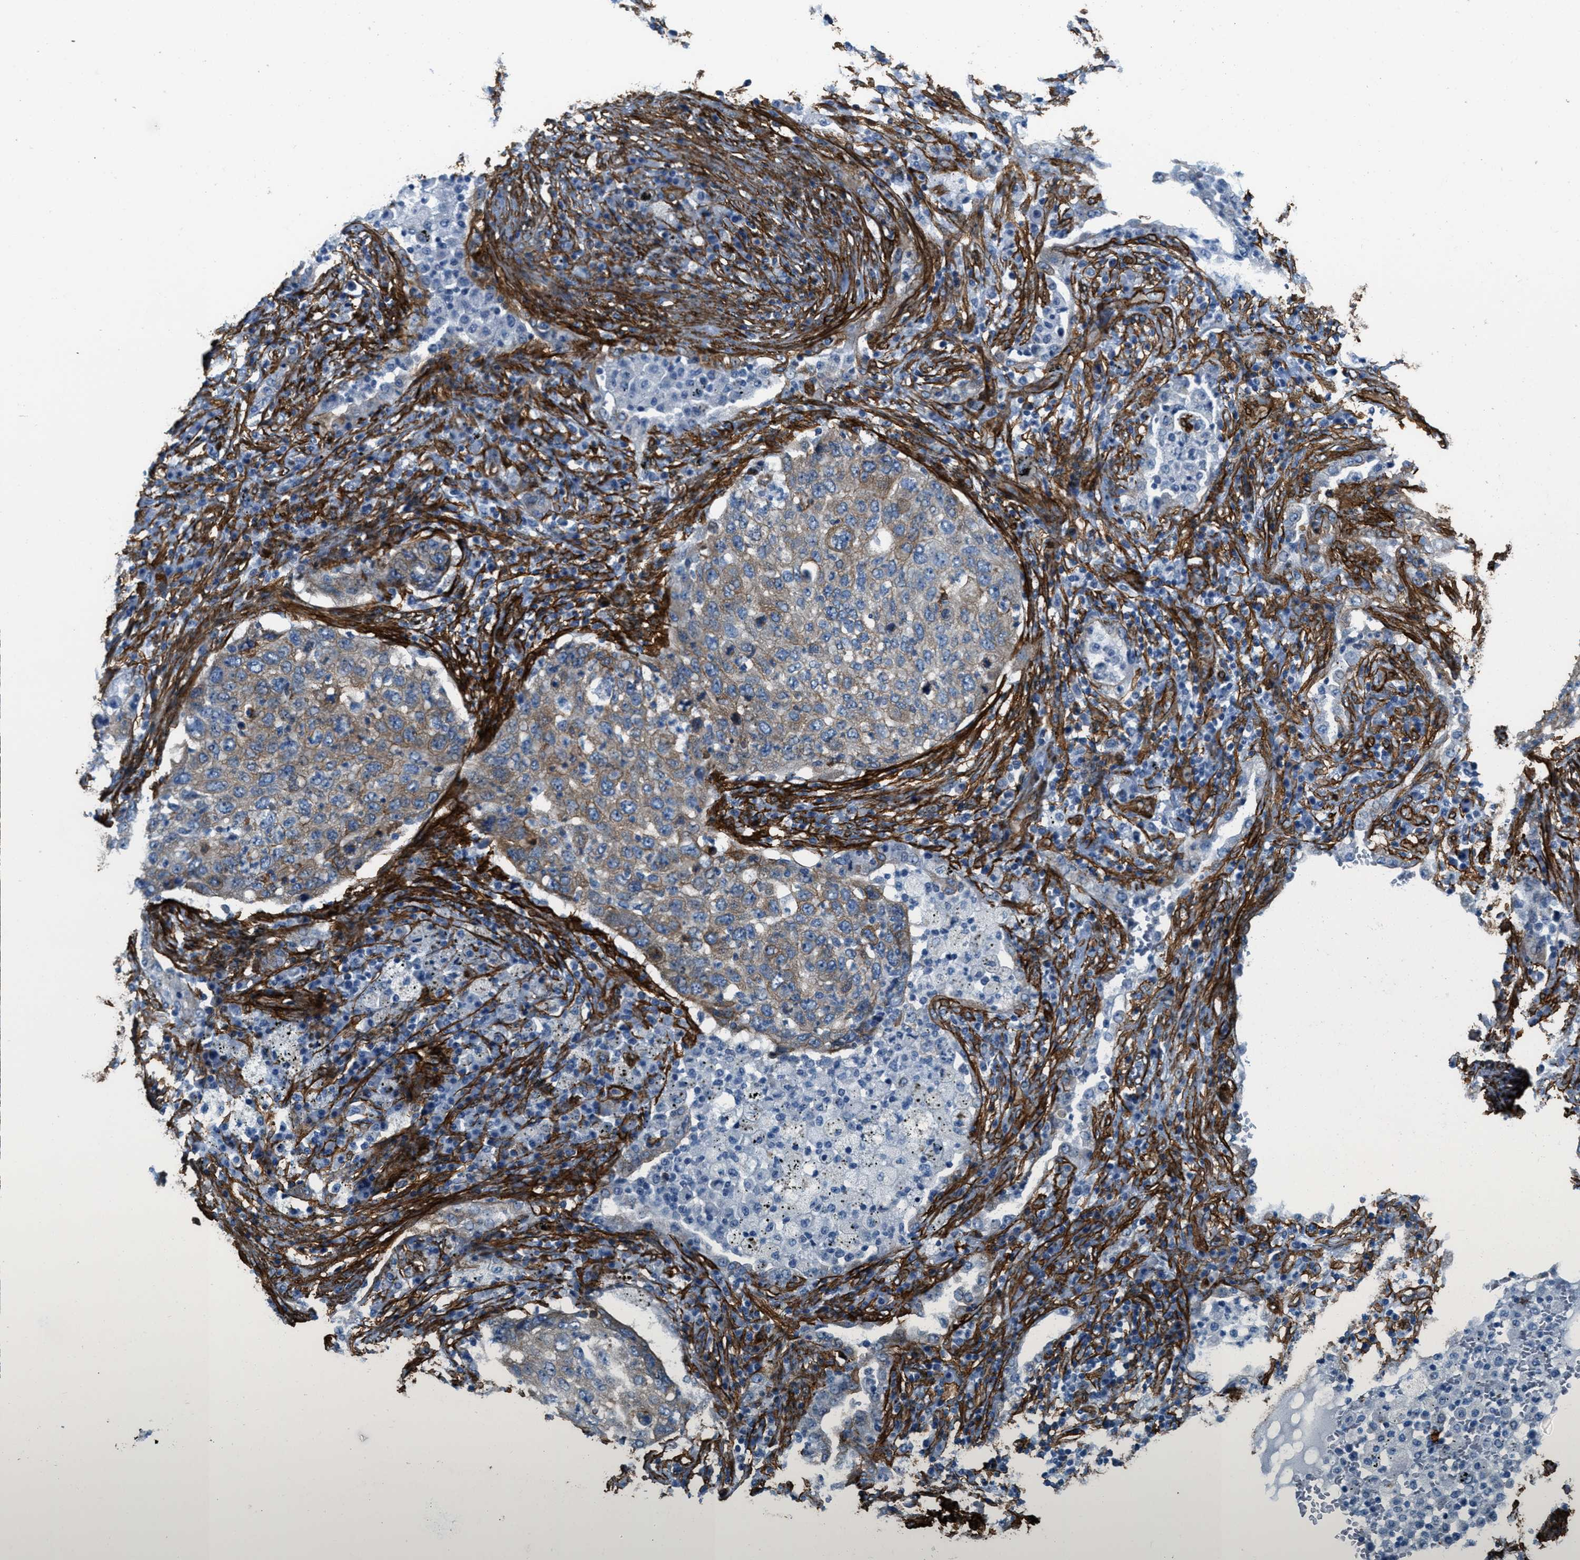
{"staining": {"intensity": "moderate", "quantity": ">75%", "location": "cytoplasmic/membranous"}, "tissue": "lung cancer", "cell_type": "Tumor cells", "image_type": "cancer", "snomed": [{"axis": "morphology", "description": "Squamous cell carcinoma, NOS"}, {"axis": "topography", "description": "Lung"}], "caption": "Moderate cytoplasmic/membranous staining for a protein is seen in about >75% of tumor cells of lung cancer (squamous cell carcinoma) using IHC.", "gene": "CALD1", "patient": {"sex": "female", "age": 63}}